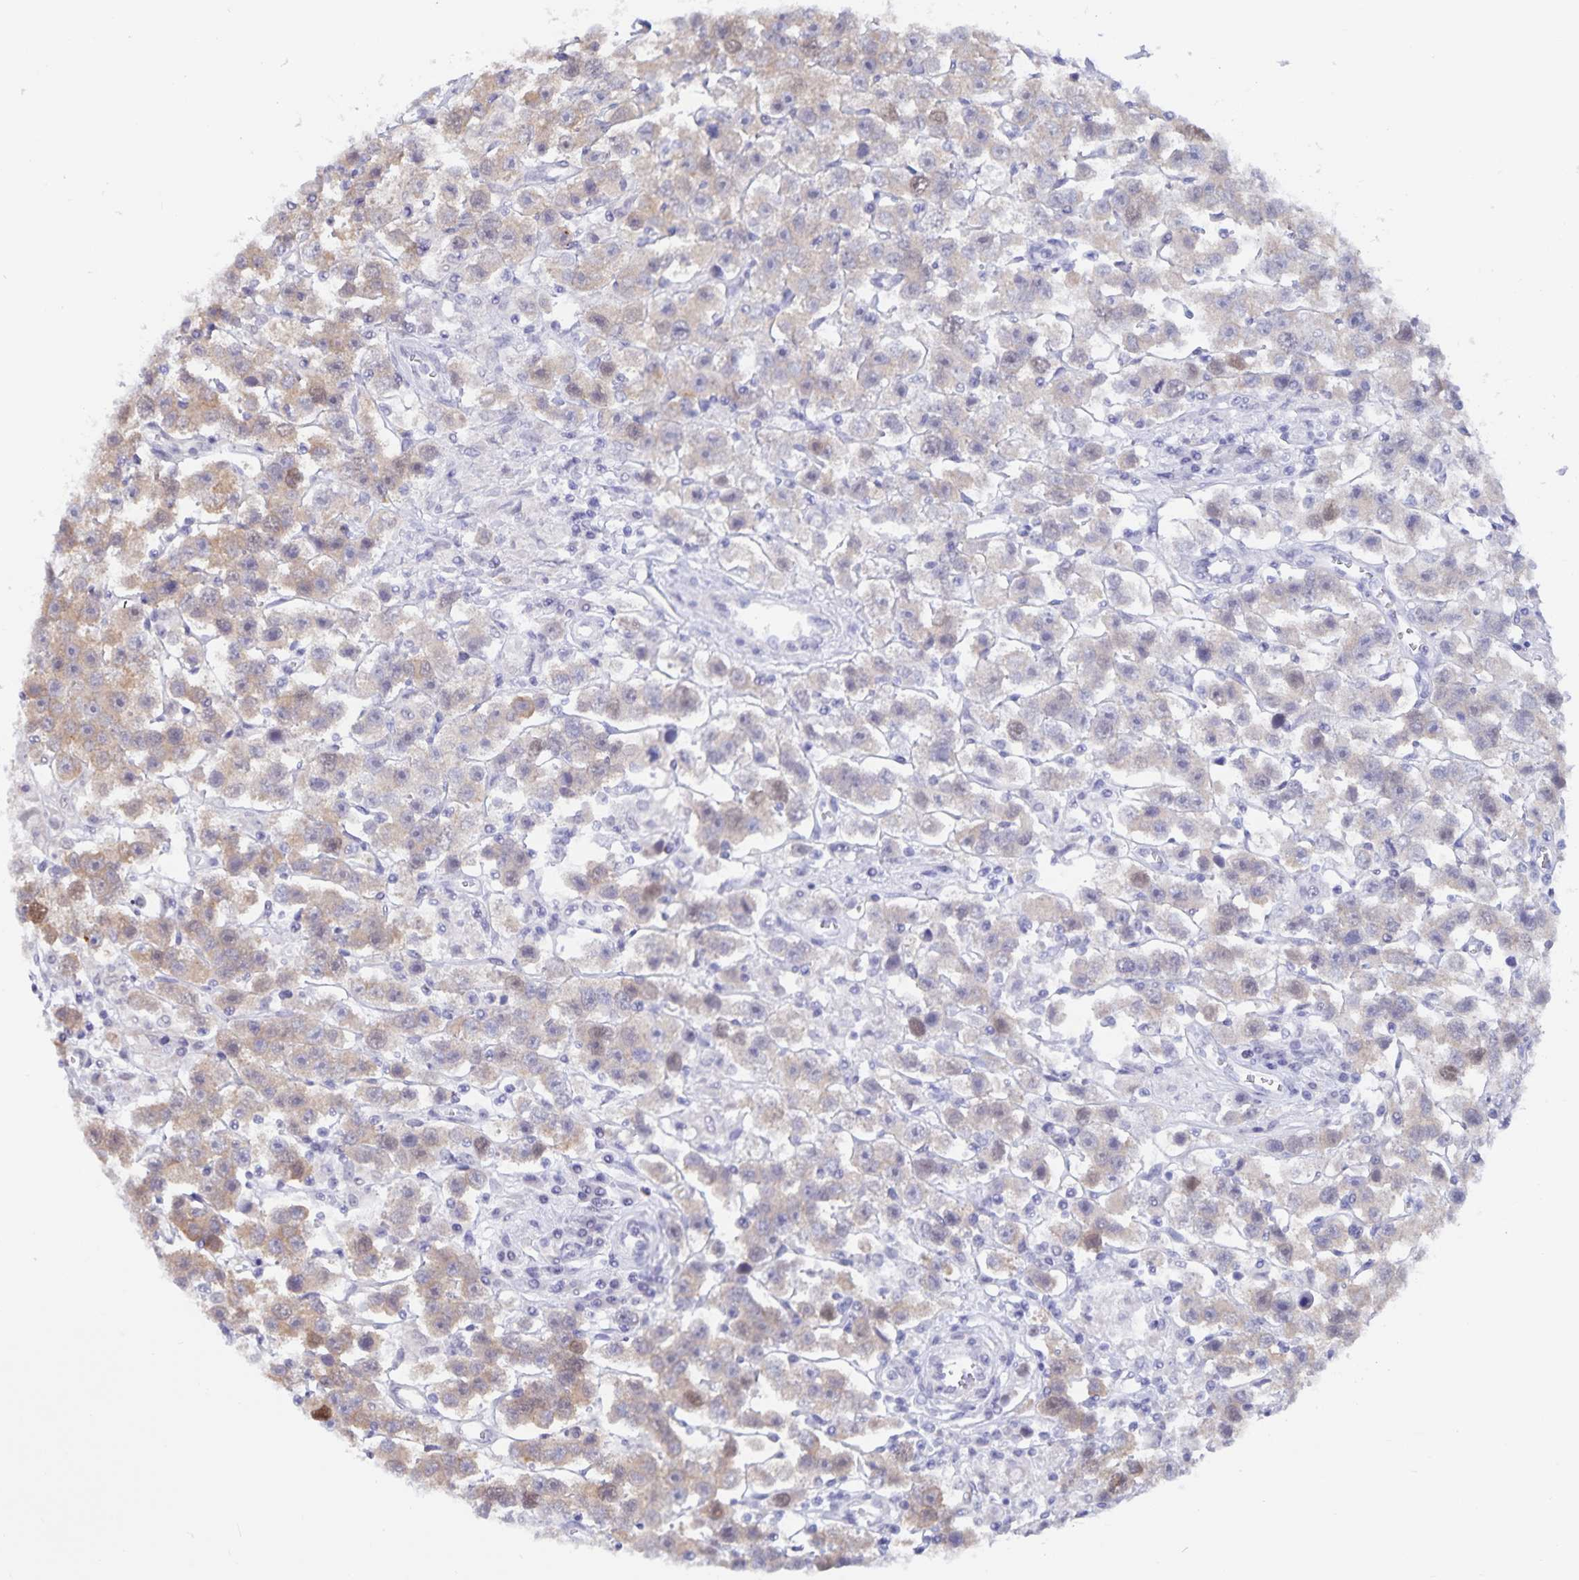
{"staining": {"intensity": "weak", "quantity": "25%-75%", "location": "cytoplasmic/membranous,nuclear"}, "tissue": "testis cancer", "cell_type": "Tumor cells", "image_type": "cancer", "snomed": [{"axis": "morphology", "description": "Seminoma, NOS"}, {"axis": "topography", "description": "Testis"}], "caption": "Weak cytoplasmic/membranous and nuclear positivity is seen in about 25%-75% of tumor cells in testis seminoma.", "gene": "BAG6", "patient": {"sex": "male", "age": 45}}